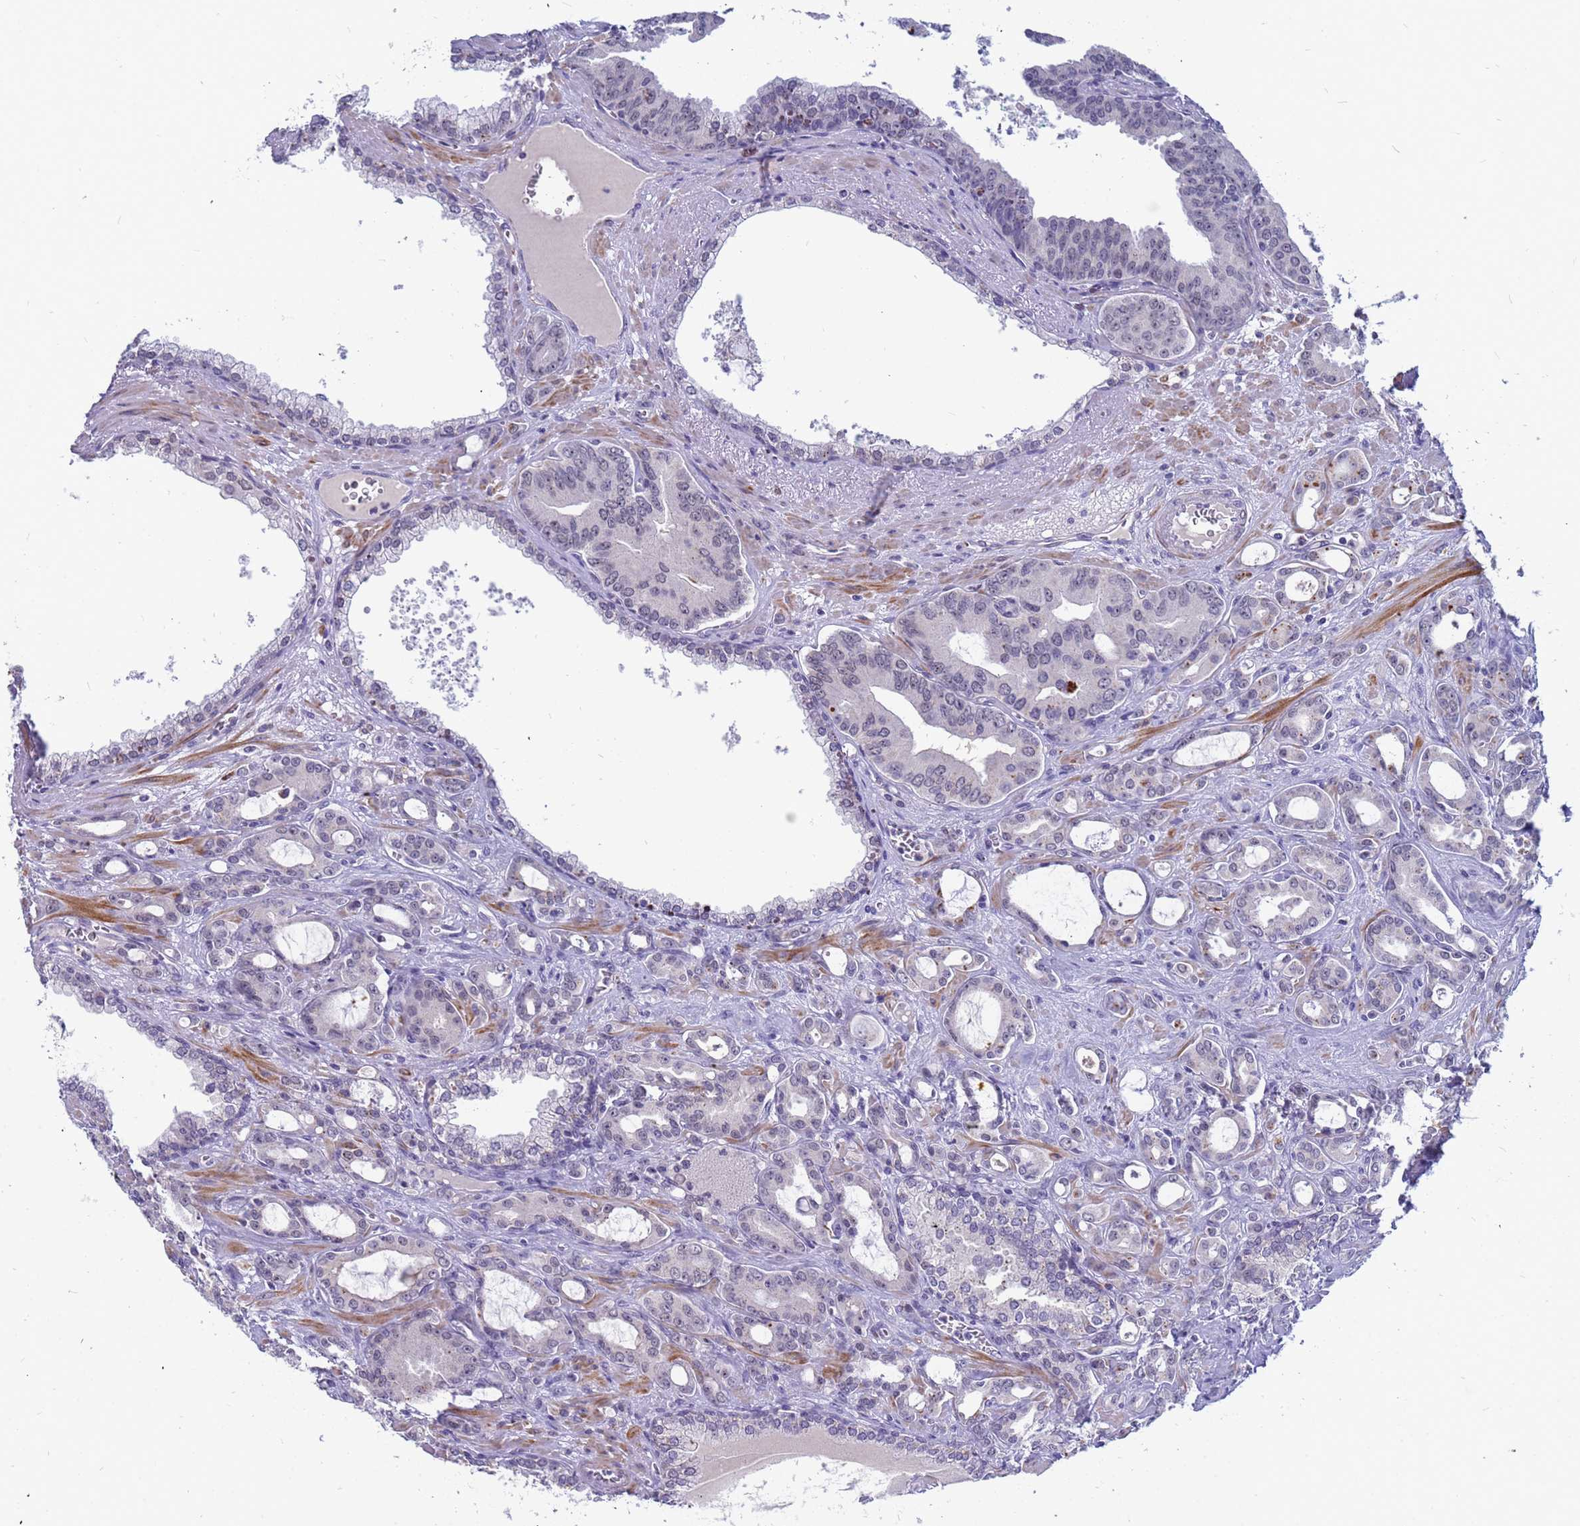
{"staining": {"intensity": "negative", "quantity": "none", "location": "none"}, "tissue": "prostate cancer", "cell_type": "Tumor cells", "image_type": "cancer", "snomed": [{"axis": "morphology", "description": "Adenocarcinoma, High grade"}, {"axis": "topography", "description": "Prostate"}], "caption": "This is a image of immunohistochemistry staining of prostate cancer (high-grade adenocarcinoma), which shows no staining in tumor cells.", "gene": "CXorf65", "patient": {"sex": "male", "age": 72}}